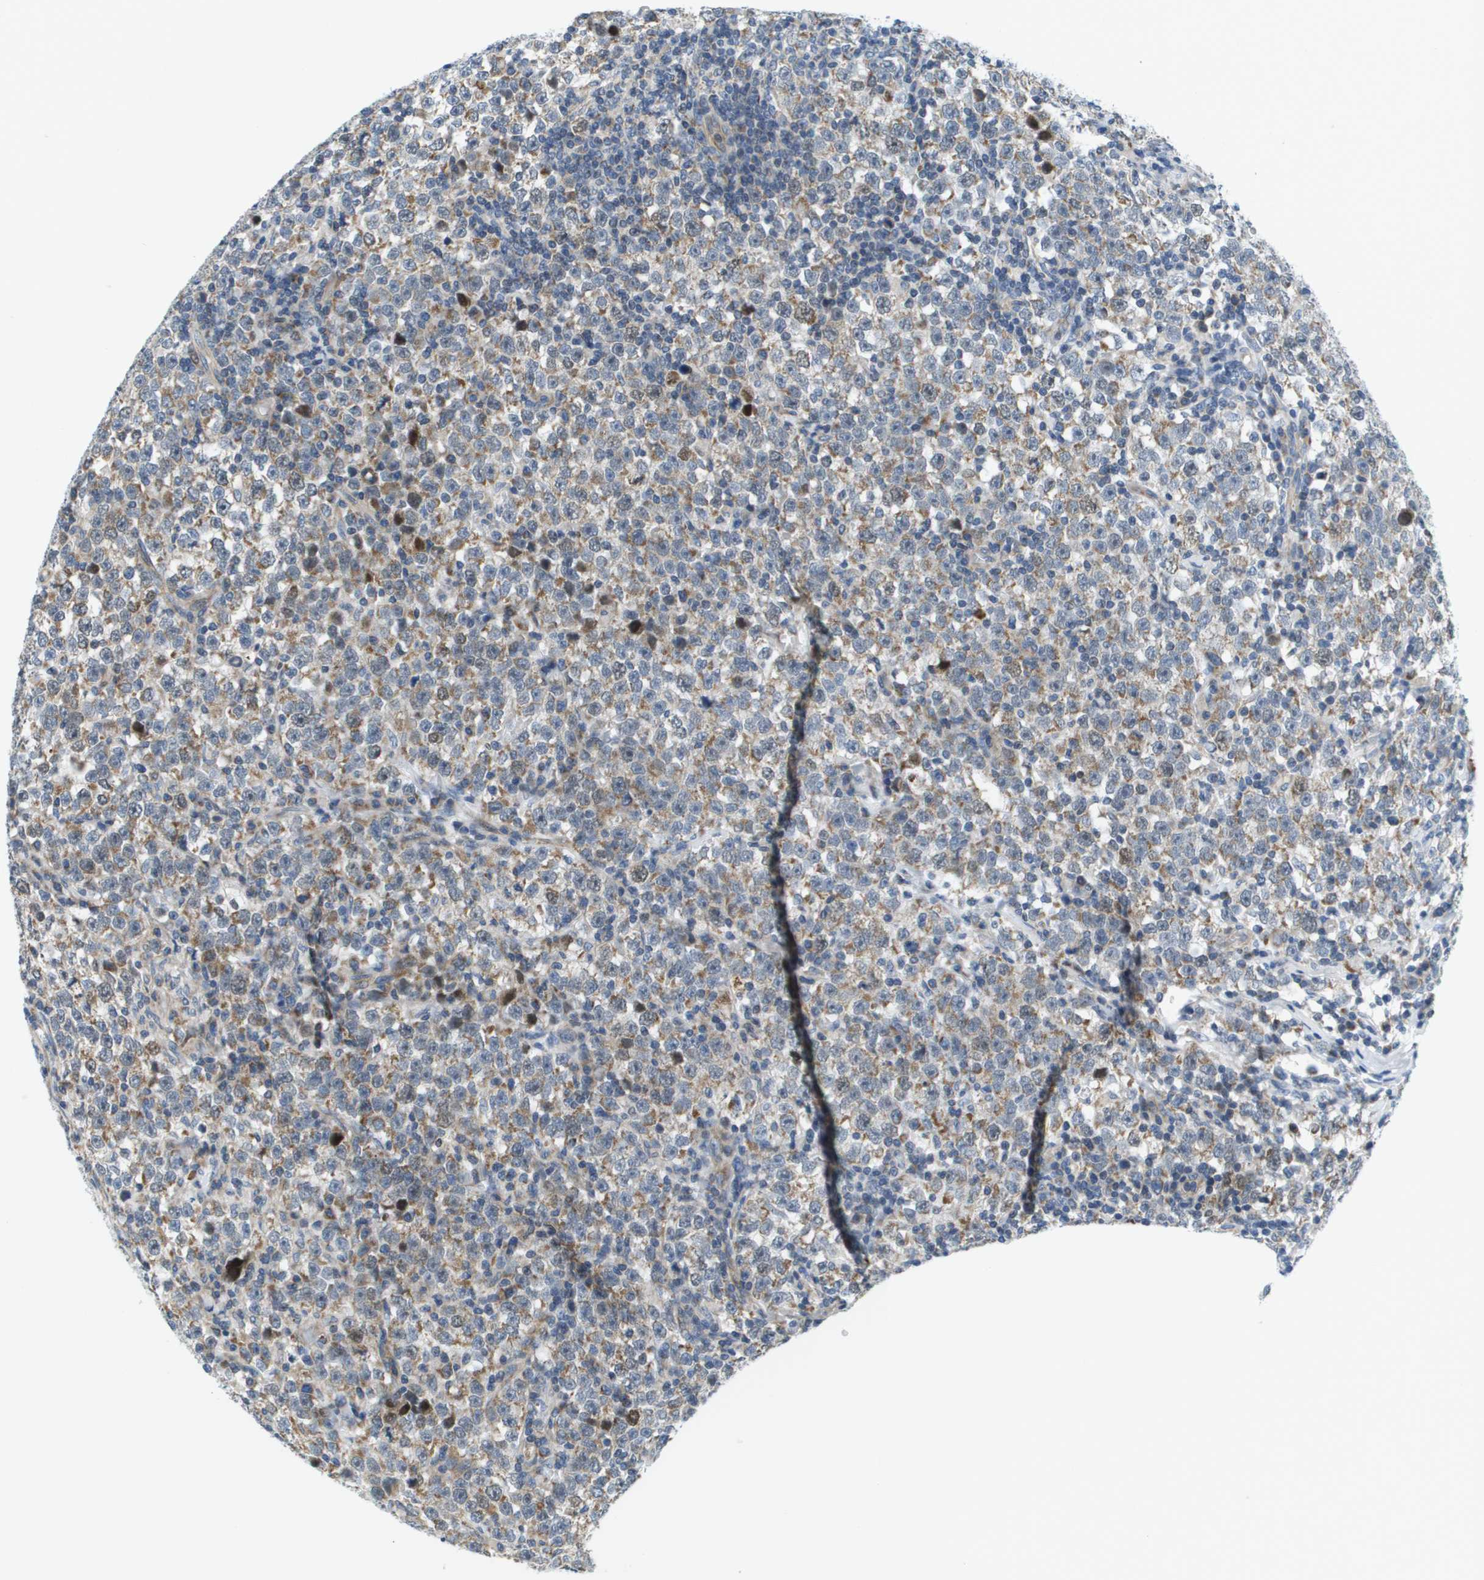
{"staining": {"intensity": "moderate", "quantity": "25%-75%", "location": "cytoplasmic/membranous"}, "tissue": "testis cancer", "cell_type": "Tumor cells", "image_type": "cancer", "snomed": [{"axis": "morphology", "description": "Seminoma, NOS"}, {"axis": "topography", "description": "Testis"}], "caption": "This photomicrograph exhibits testis seminoma stained with immunohistochemistry to label a protein in brown. The cytoplasmic/membranous of tumor cells show moderate positivity for the protein. Nuclei are counter-stained blue.", "gene": "KRT23", "patient": {"sex": "male", "age": 43}}